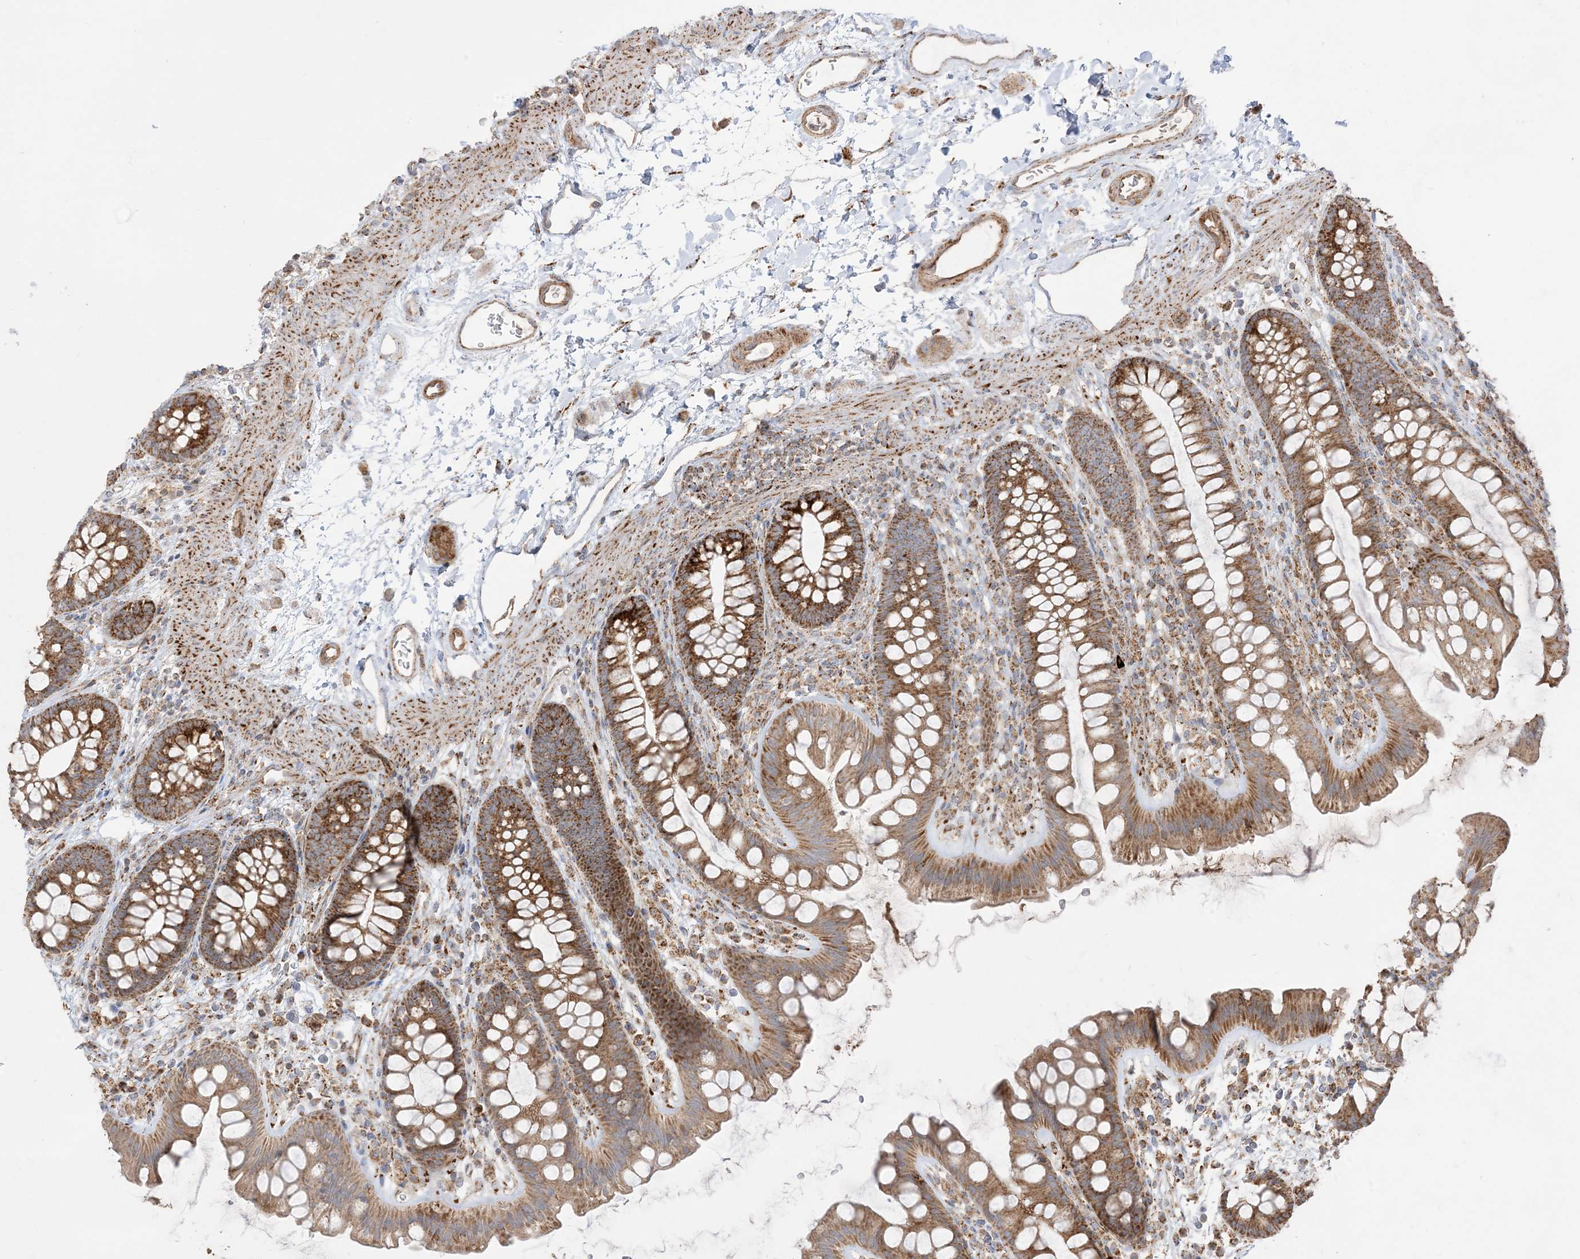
{"staining": {"intensity": "moderate", "quantity": ">75%", "location": "cytoplasmic/membranous"}, "tissue": "colon", "cell_type": "Endothelial cells", "image_type": "normal", "snomed": [{"axis": "morphology", "description": "Normal tissue, NOS"}, {"axis": "topography", "description": "Colon"}], "caption": "Immunohistochemical staining of benign human colon shows moderate cytoplasmic/membranous protein staining in approximately >75% of endothelial cells. (Brightfield microscopy of DAB IHC at high magnification).", "gene": "NDUFAF3", "patient": {"sex": "female", "age": 62}}